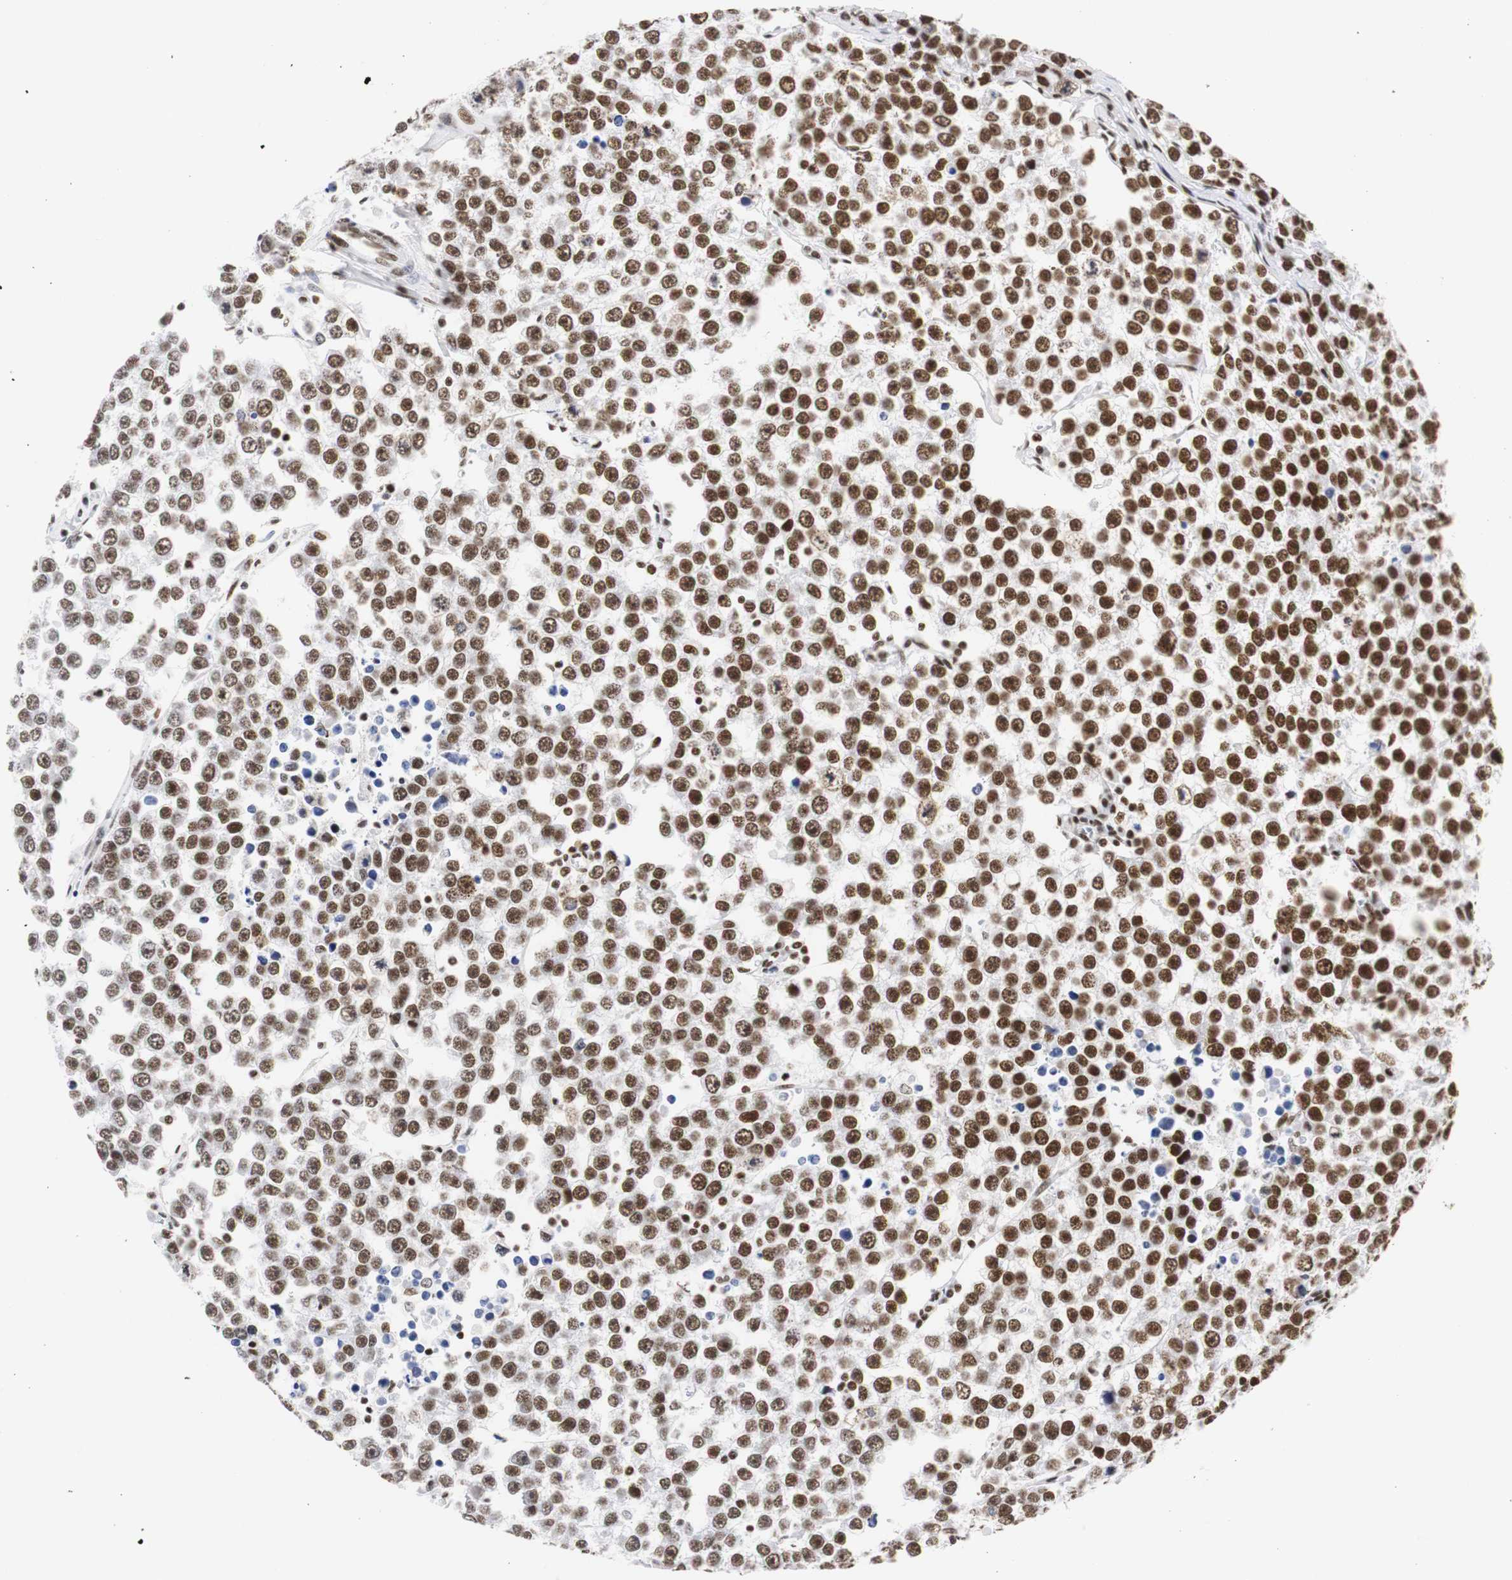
{"staining": {"intensity": "strong", "quantity": ">75%", "location": "nuclear"}, "tissue": "testis cancer", "cell_type": "Tumor cells", "image_type": "cancer", "snomed": [{"axis": "morphology", "description": "Seminoma, NOS"}, {"axis": "morphology", "description": "Carcinoma, Embryonal, NOS"}, {"axis": "topography", "description": "Testis"}], "caption": "Protein analysis of testis cancer (seminoma) tissue displays strong nuclear expression in approximately >75% of tumor cells. The staining was performed using DAB (3,3'-diaminobenzidine) to visualize the protein expression in brown, while the nuclei were stained in blue with hematoxylin (Magnification: 20x).", "gene": "HNRNPH2", "patient": {"sex": "male", "age": 52}}